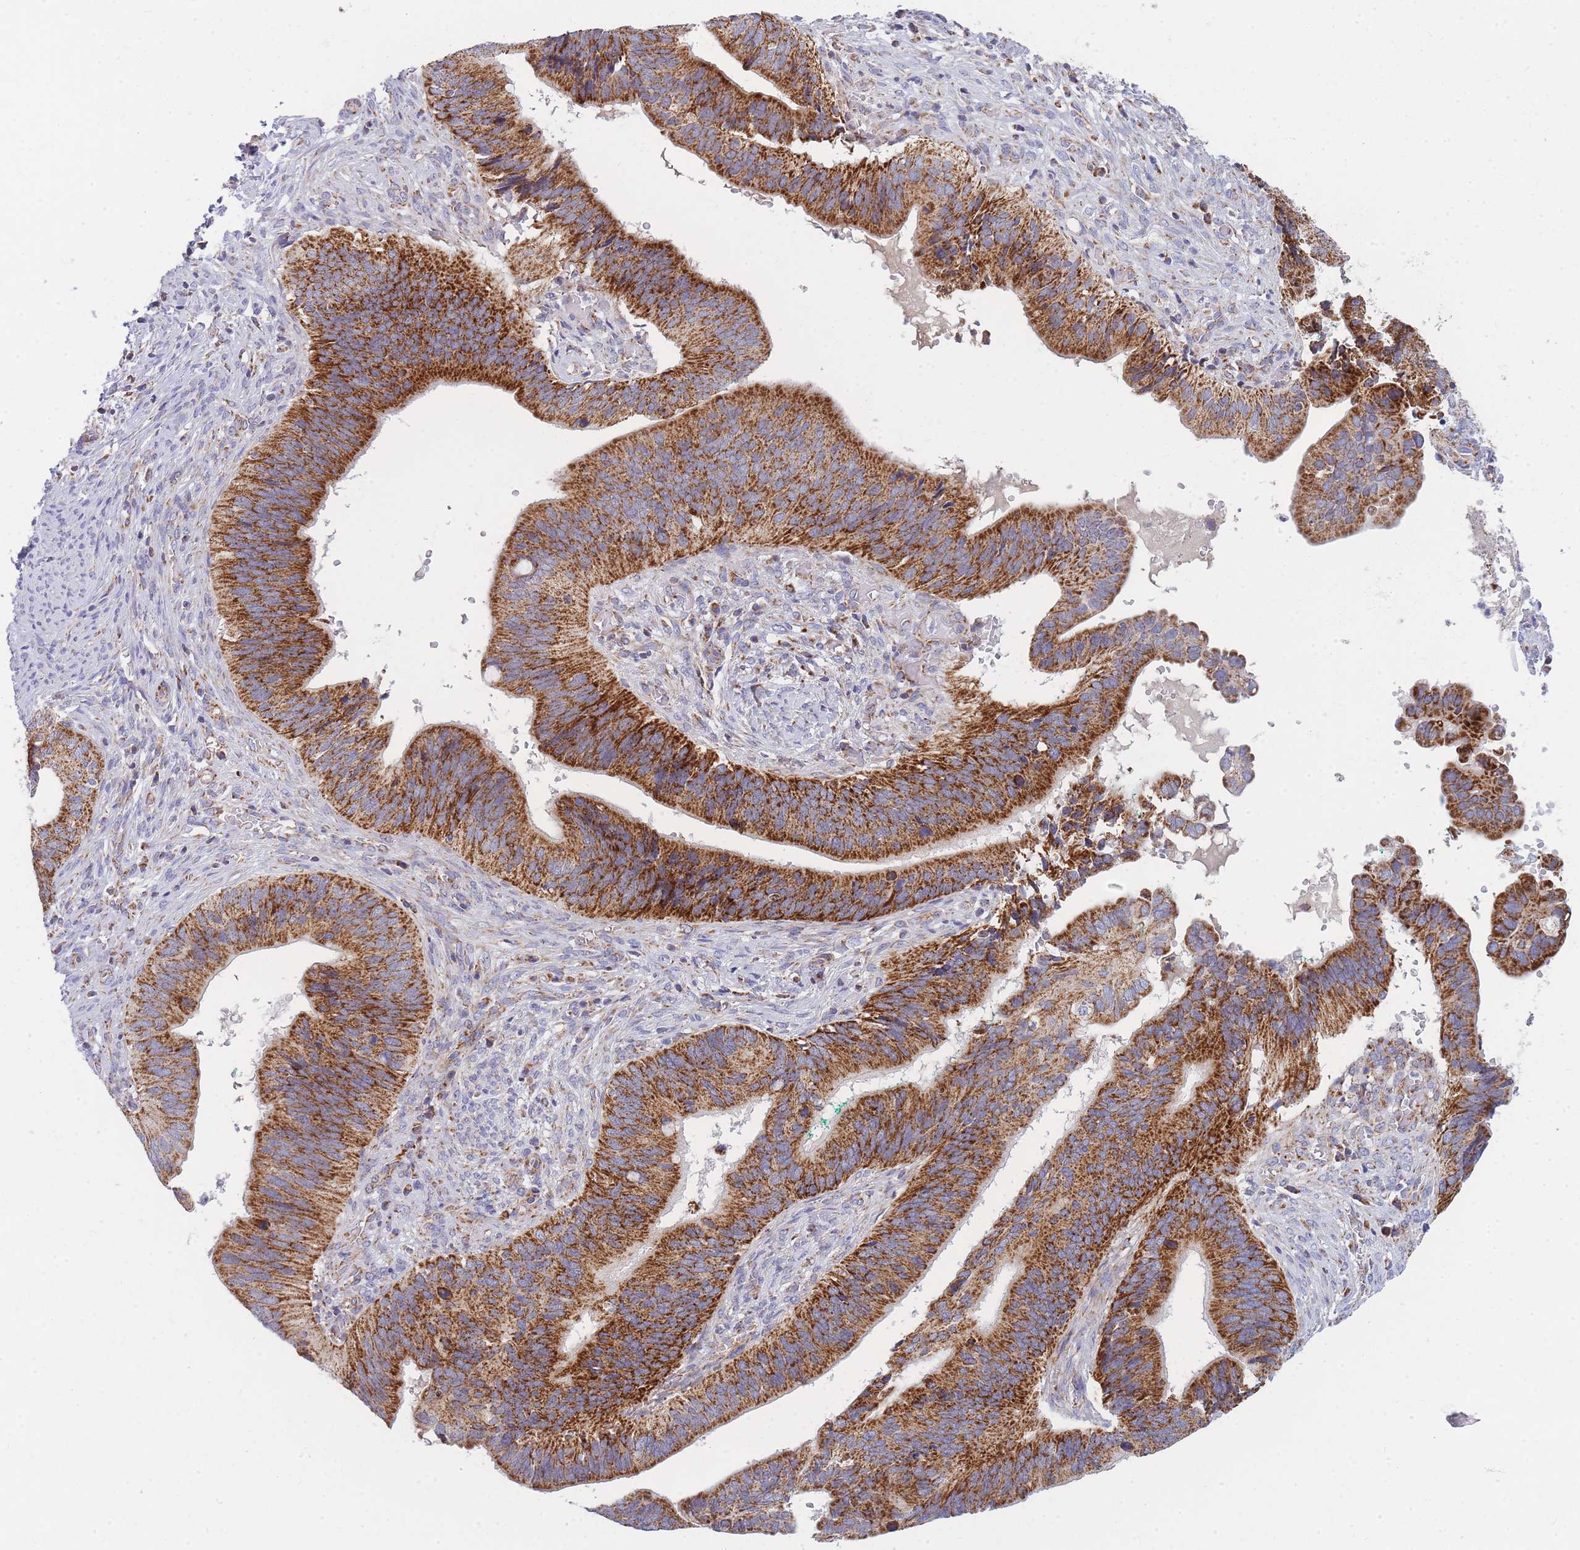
{"staining": {"intensity": "strong", "quantity": ">75%", "location": "cytoplasmic/membranous"}, "tissue": "cervical cancer", "cell_type": "Tumor cells", "image_type": "cancer", "snomed": [{"axis": "morphology", "description": "Adenocarcinoma, NOS"}, {"axis": "topography", "description": "Cervix"}], "caption": "A brown stain labels strong cytoplasmic/membranous expression of a protein in adenocarcinoma (cervical) tumor cells.", "gene": "MRPS11", "patient": {"sex": "female", "age": 42}}